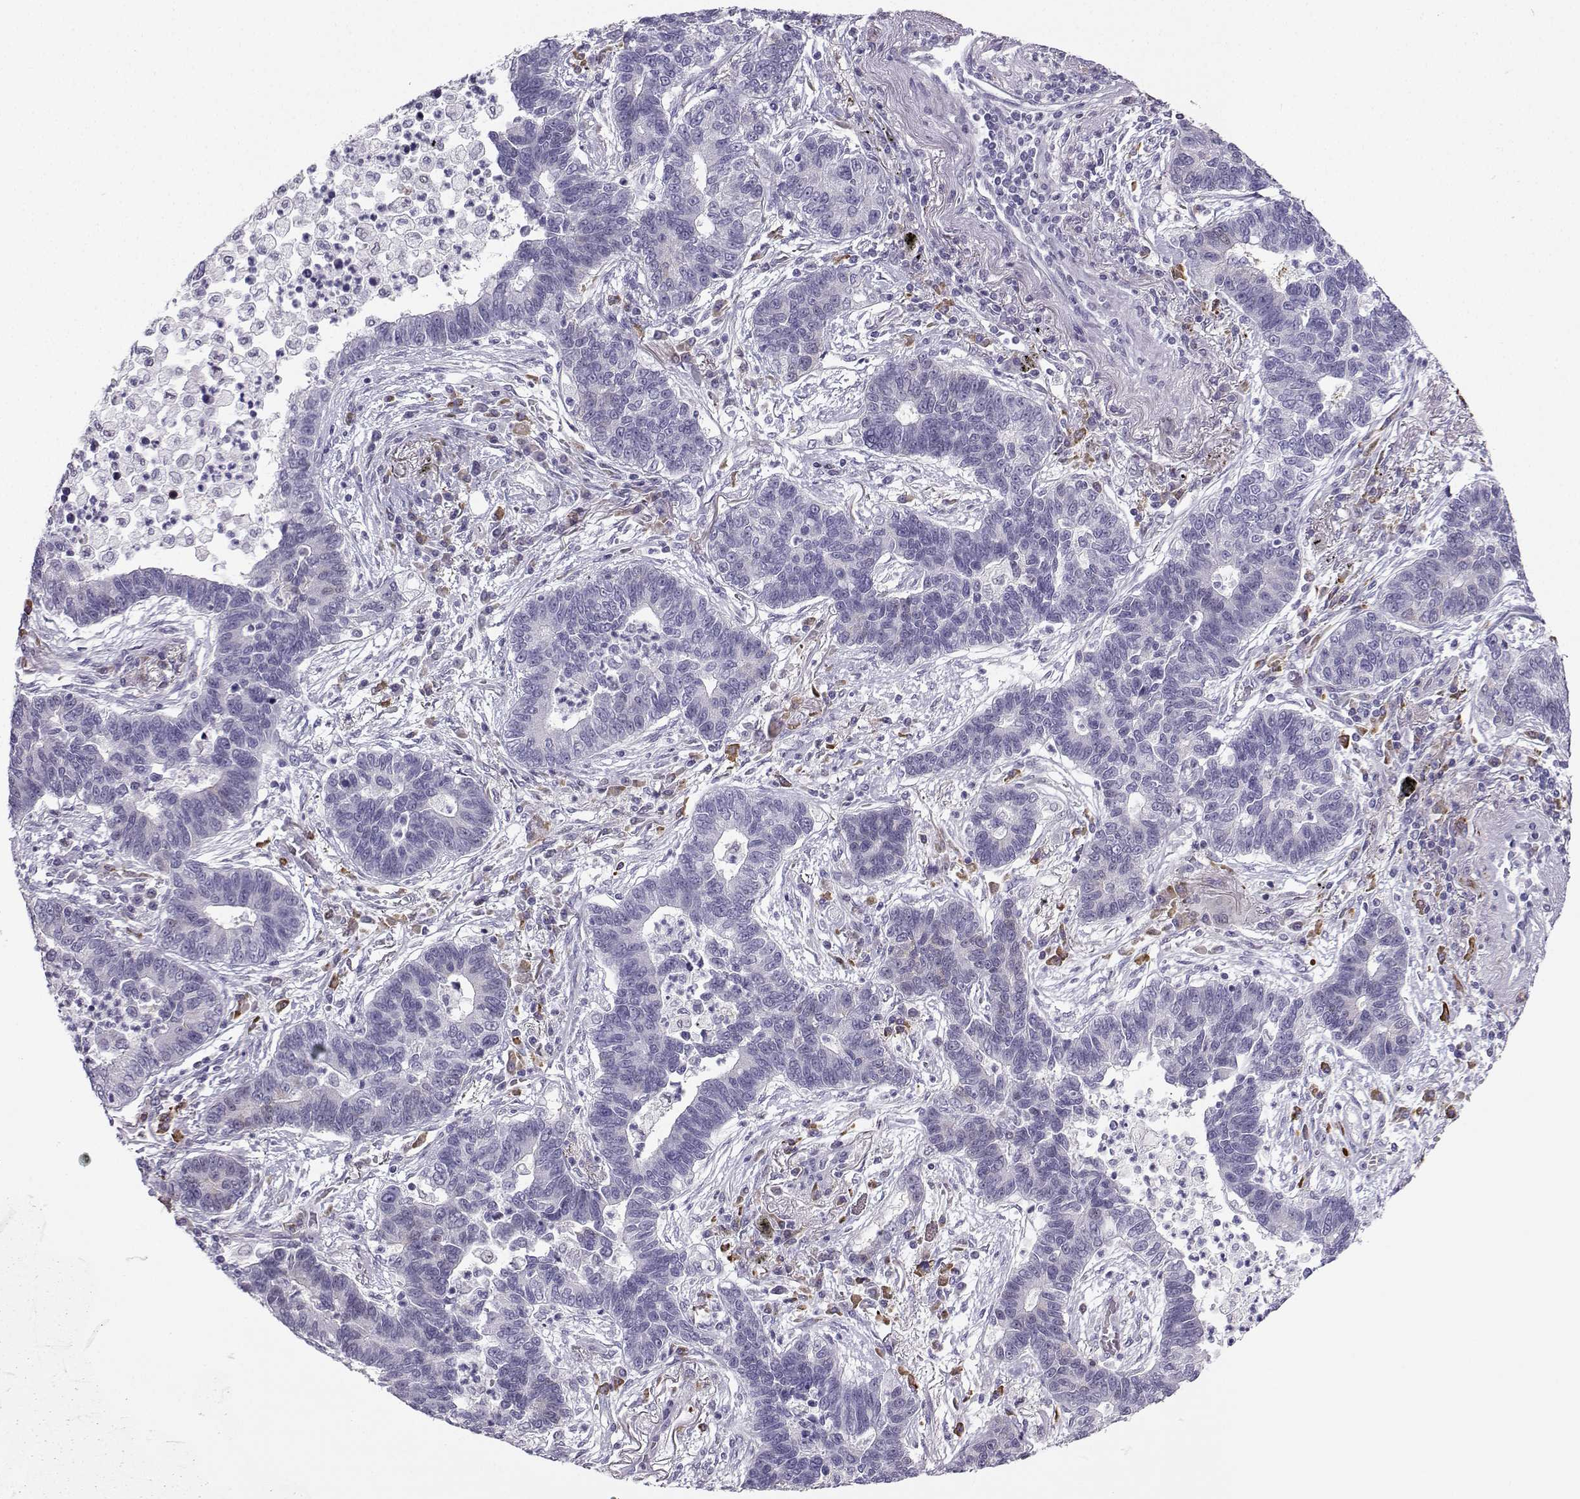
{"staining": {"intensity": "negative", "quantity": "none", "location": "none"}, "tissue": "lung cancer", "cell_type": "Tumor cells", "image_type": "cancer", "snomed": [{"axis": "morphology", "description": "Adenocarcinoma, NOS"}, {"axis": "topography", "description": "Lung"}], "caption": "A micrograph of lung cancer (adenocarcinoma) stained for a protein reveals no brown staining in tumor cells.", "gene": "DCLK3", "patient": {"sex": "female", "age": 57}}